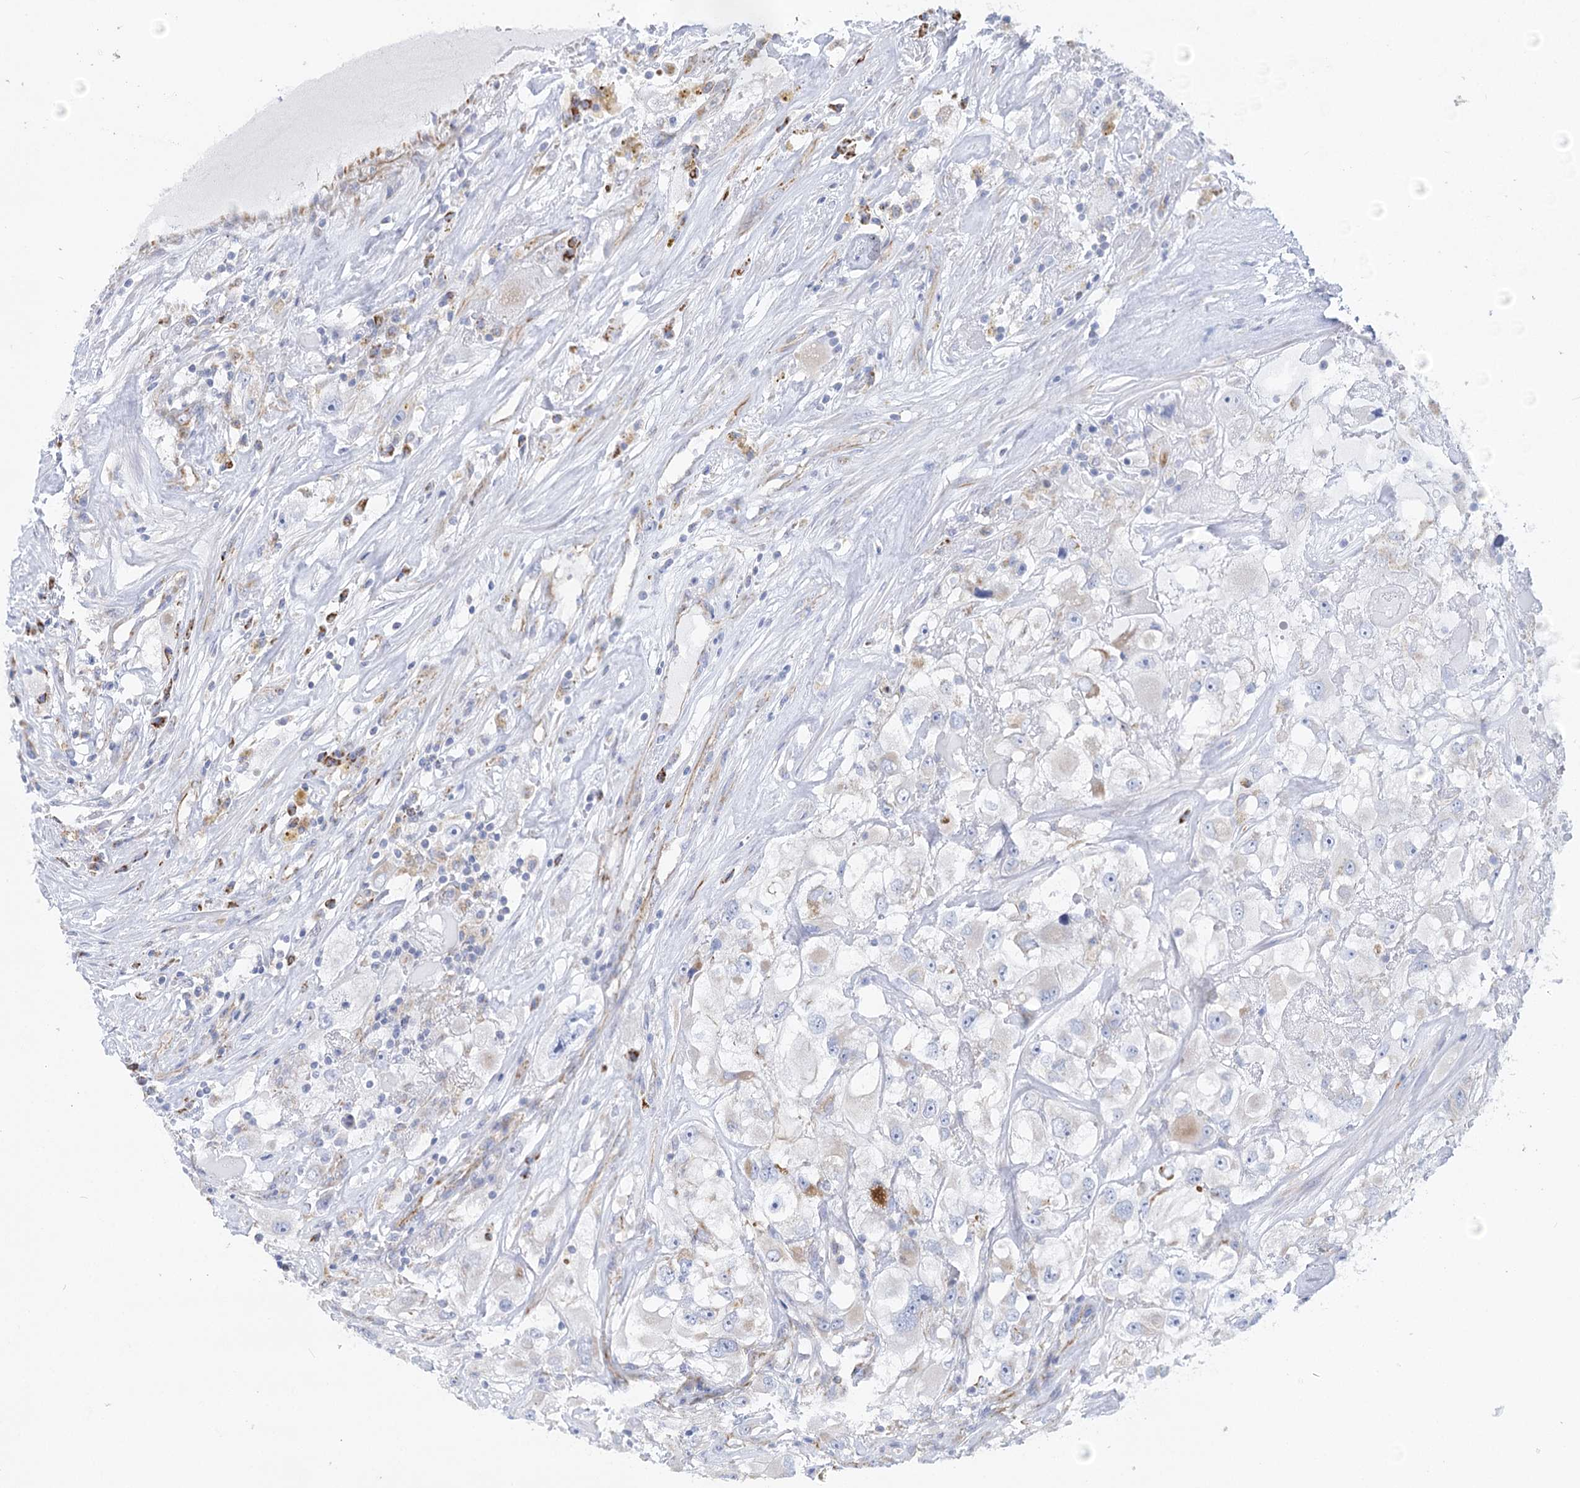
{"staining": {"intensity": "weak", "quantity": "<25%", "location": "cytoplasmic/membranous"}, "tissue": "renal cancer", "cell_type": "Tumor cells", "image_type": "cancer", "snomed": [{"axis": "morphology", "description": "Adenocarcinoma, NOS"}, {"axis": "topography", "description": "Kidney"}], "caption": "A histopathology image of human renal adenocarcinoma is negative for staining in tumor cells.", "gene": "DHTKD1", "patient": {"sex": "female", "age": 52}}